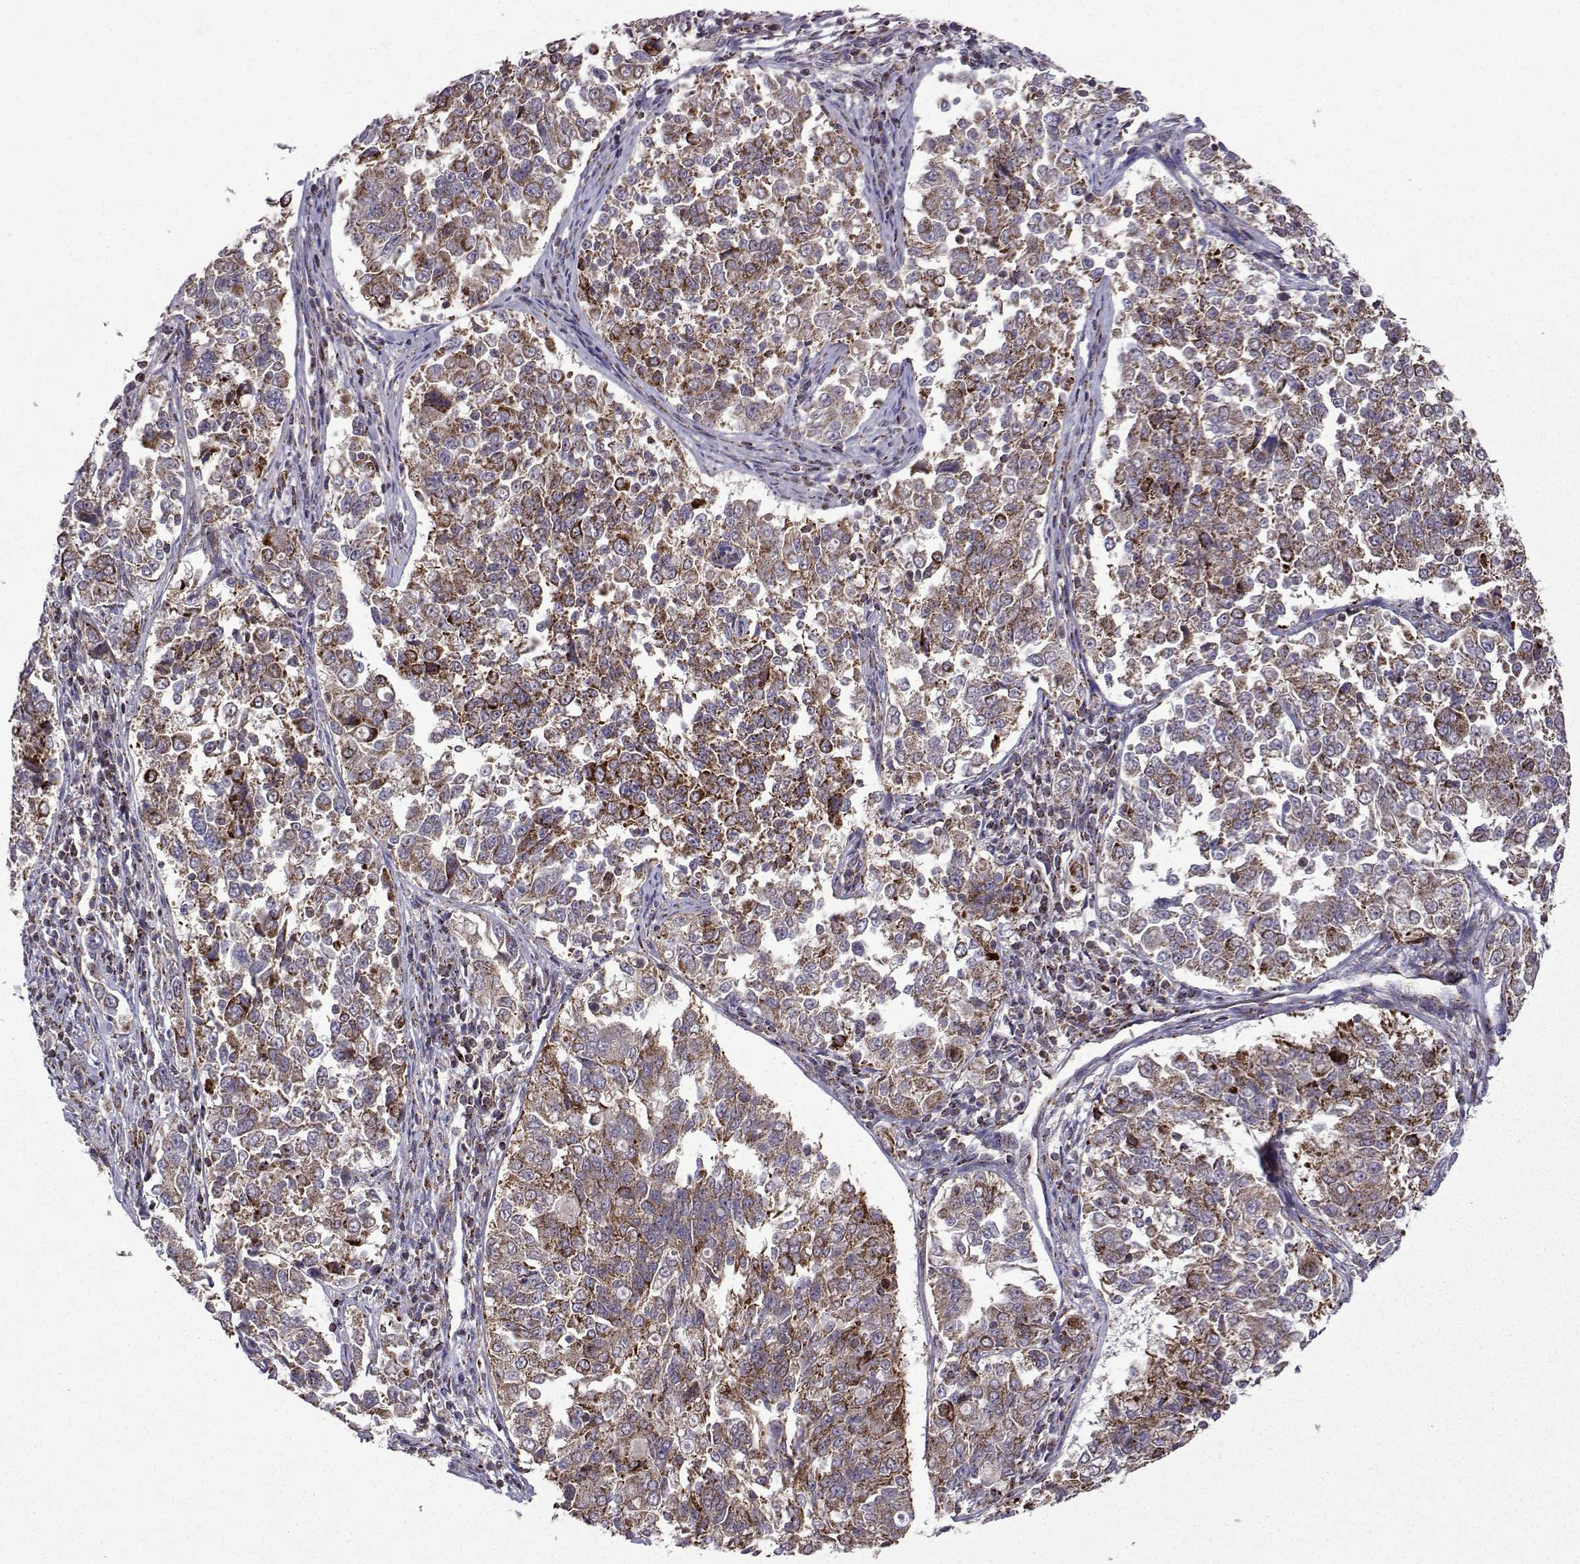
{"staining": {"intensity": "strong", "quantity": "<25%", "location": "cytoplasmic/membranous"}, "tissue": "endometrial cancer", "cell_type": "Tumor cells", "image_type": "cancer", "snomed": [{"axis": "morphology", "description": "Adenocarcinoma, NOS"}, {"axis": "topography", "description": "Endometrium"}], "caption": "Adenocarcinoma (endometrial) stained with a protein marker exhibits strong staining in tumor cells.", "gene": "TAB2", "patient": {"sex": "female", "age": 43}}